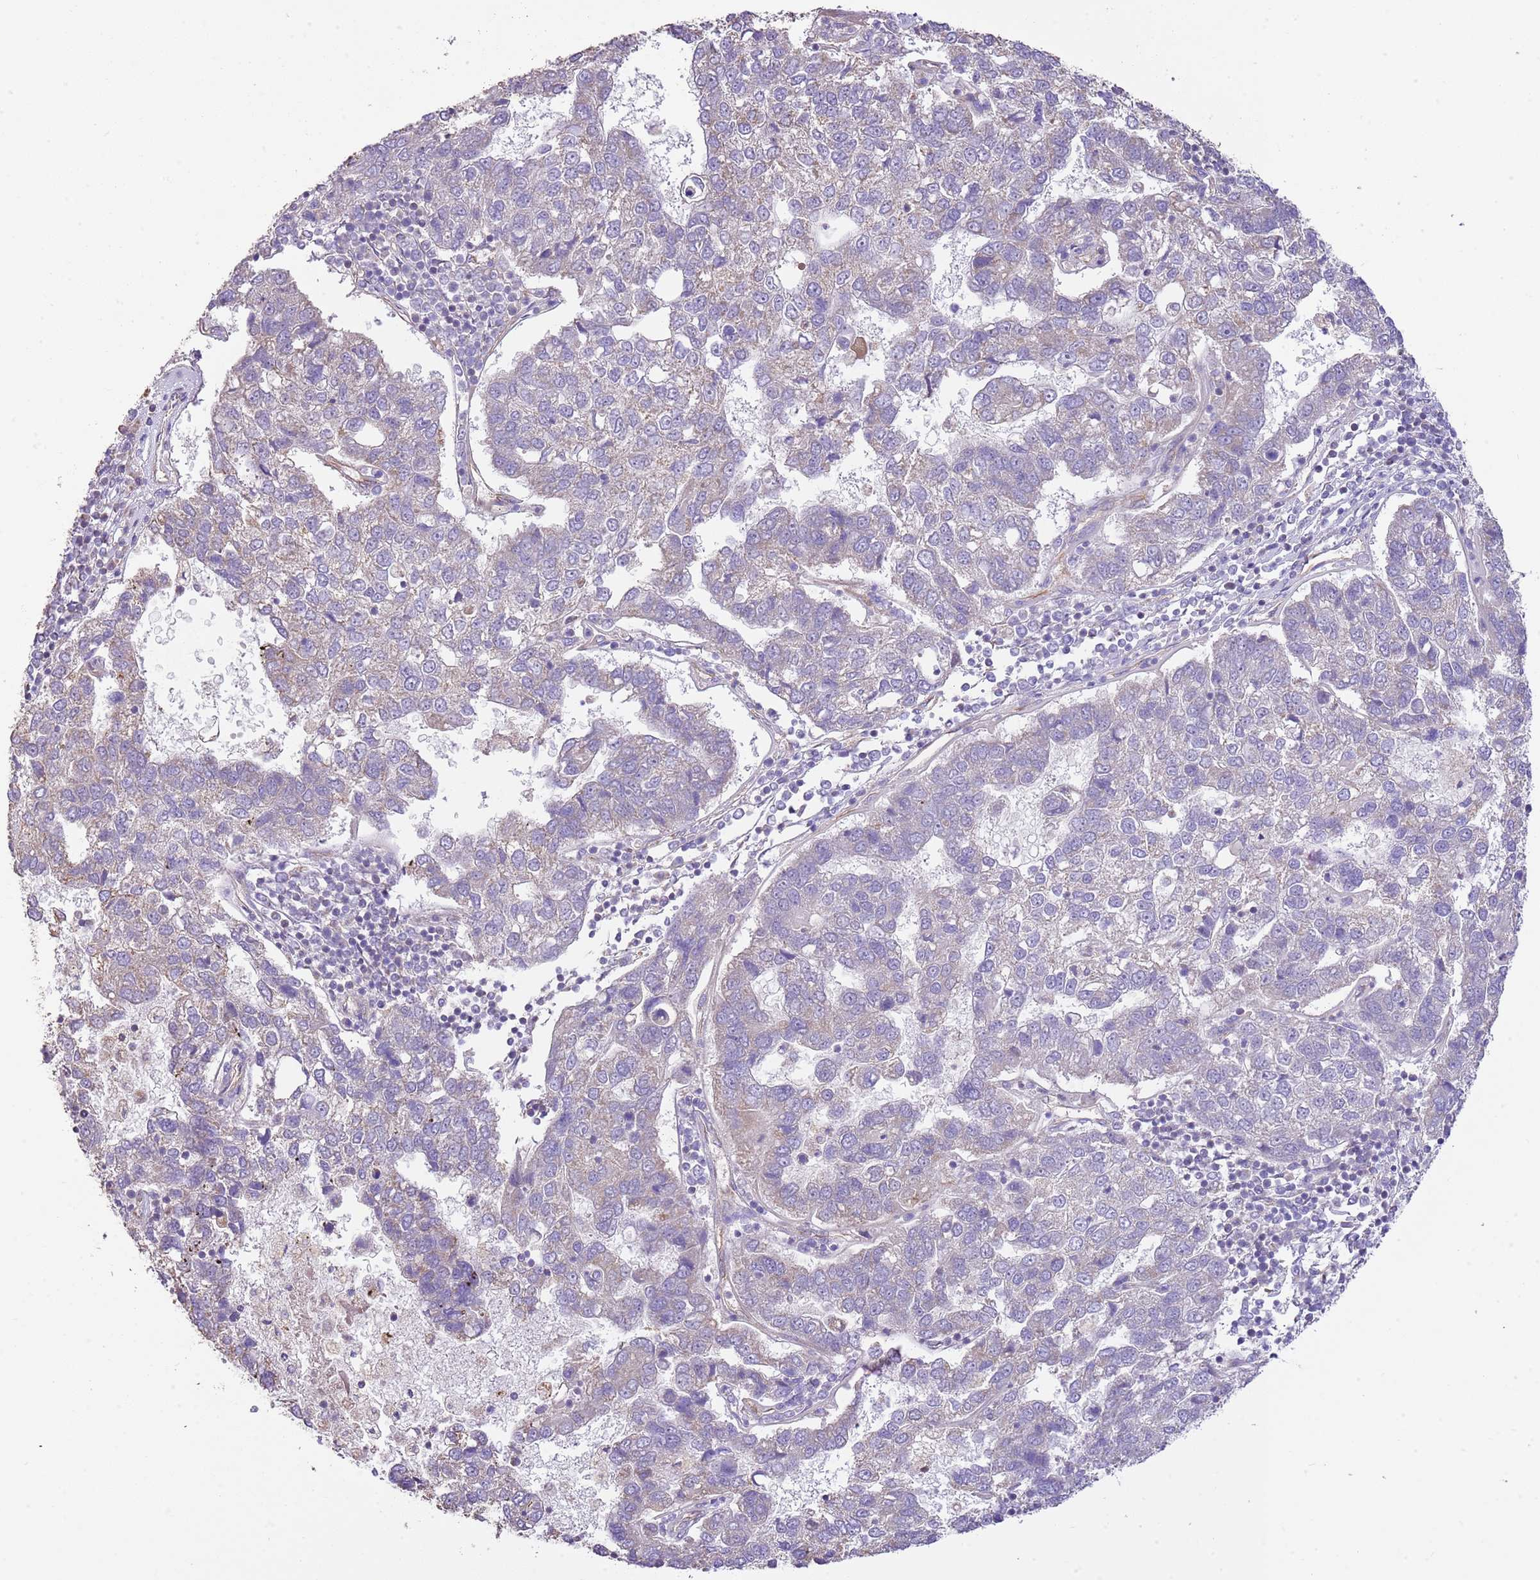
{"staining": {"intensity": "negative", "quantity": "none", "location": "none"}, "tissue": "pancreatic cancer", "cell_type": "Tumor cells", "image_type": "cancer", "snomed": [{"axis": "morphology", "description": "Adenocarcinoma, NOS"}, {"axis": "topography", "description": "Pancreas"}], "caption": "The photomicrograph exhibits no staining of tumor cells in pancreatic adenocarcinoma. (Brightfield microscopy of DAB immunohistochemistry at high magnification).", "gene": "DOCK9", "patient": {"sex": "female", "age": 61}}